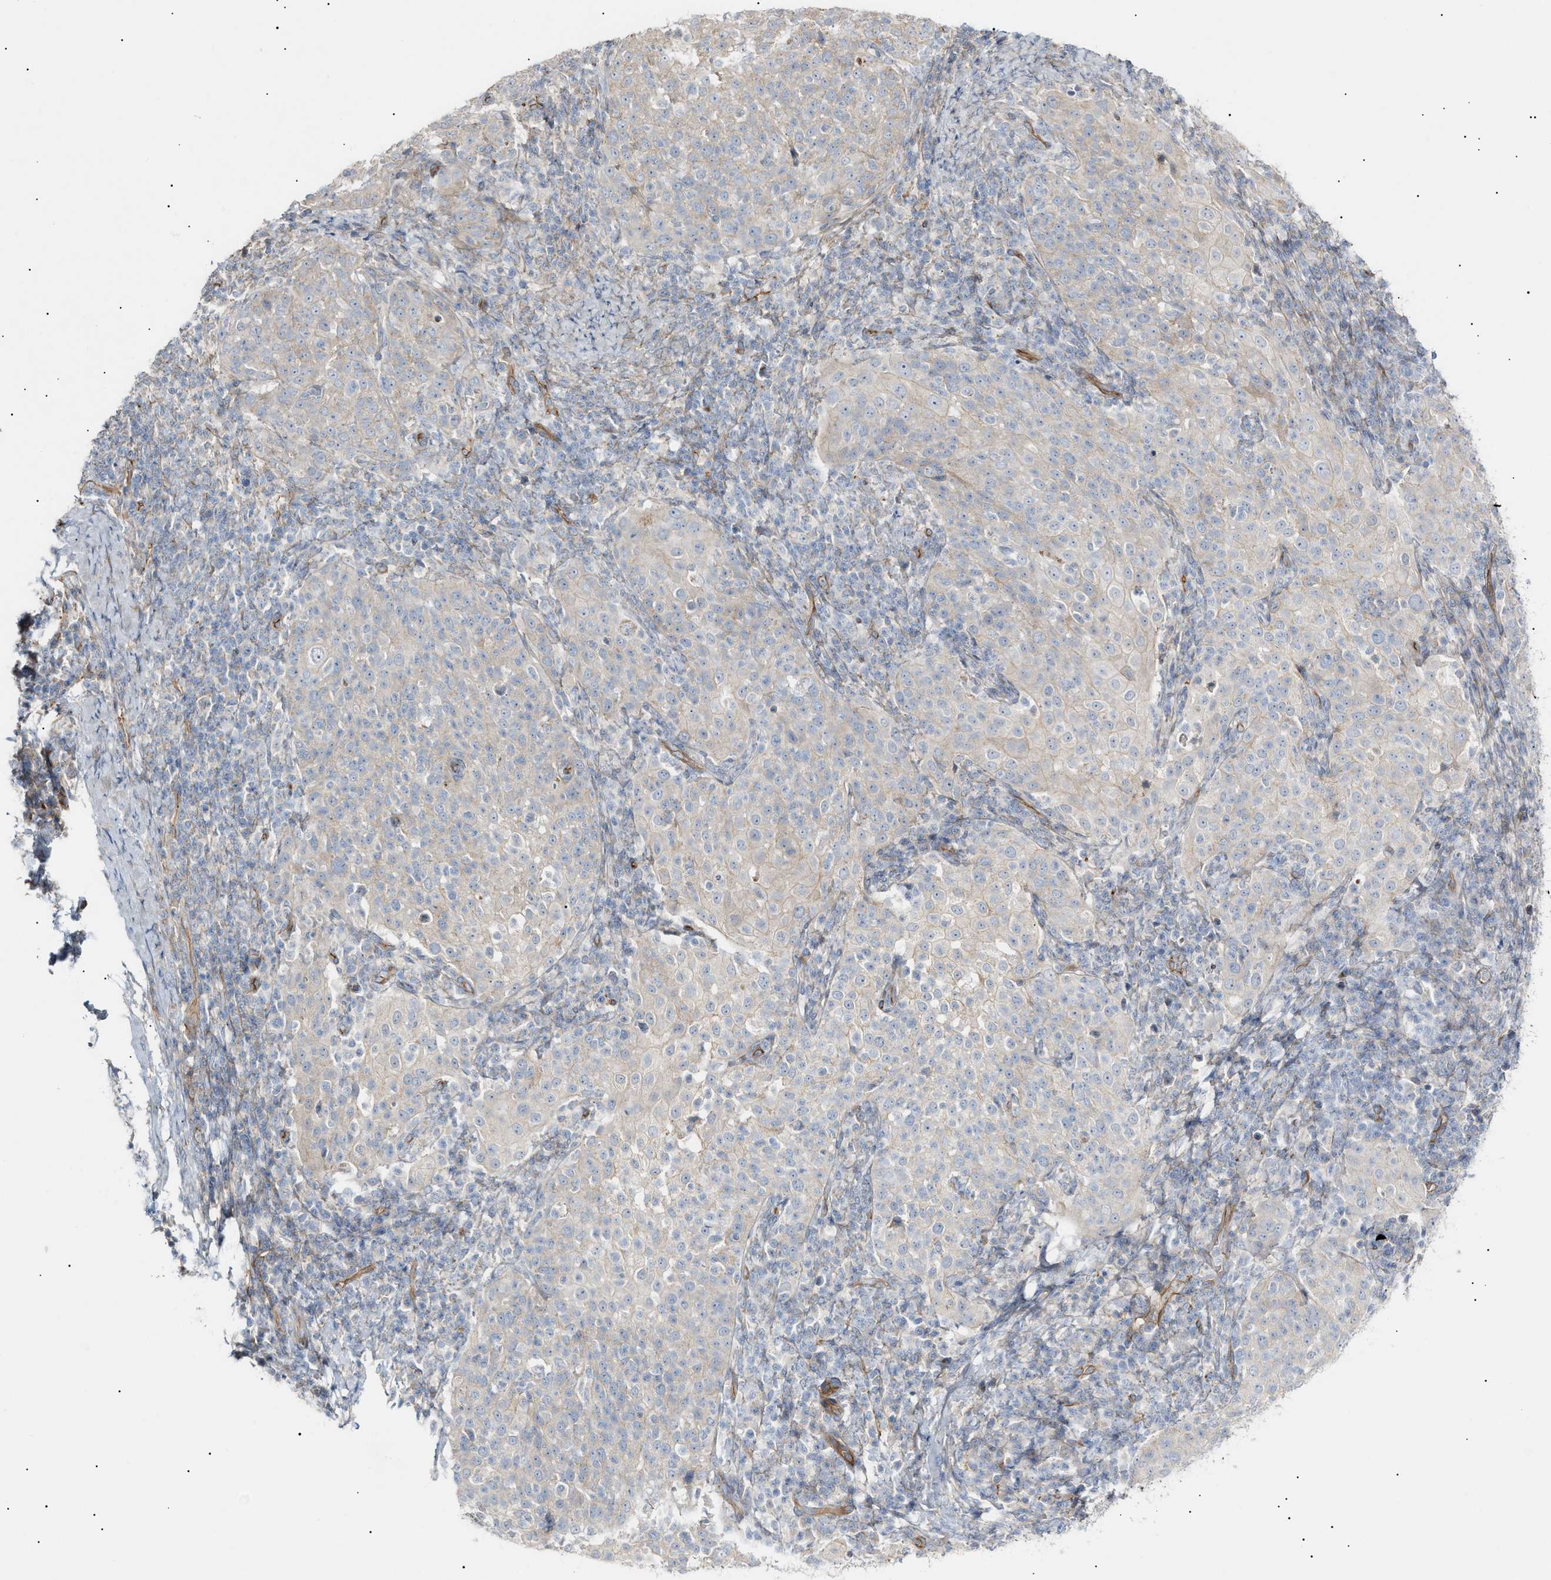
{"staining": {"intensity": "weak", "quantity": "<25%", "location": "cytoplasmic/membranous"}, "tissue": "cervical cancer", "cell_type": "Tumor cells", "image_type": "cancer", "snomed": [{"axis": "morphology", "description": "Squamous cell carcinoma, NOS"}, {"axis": "topography", "description": "Cervix"}], "caption": "This is a image of immunohistochemistry (IHC) staining of cervical cancer, which shows no staining in tumor cells. Nuclei are stained in blue.", "gene": "ZFHX2", "patient": {"sex": "female", "age": 51}}